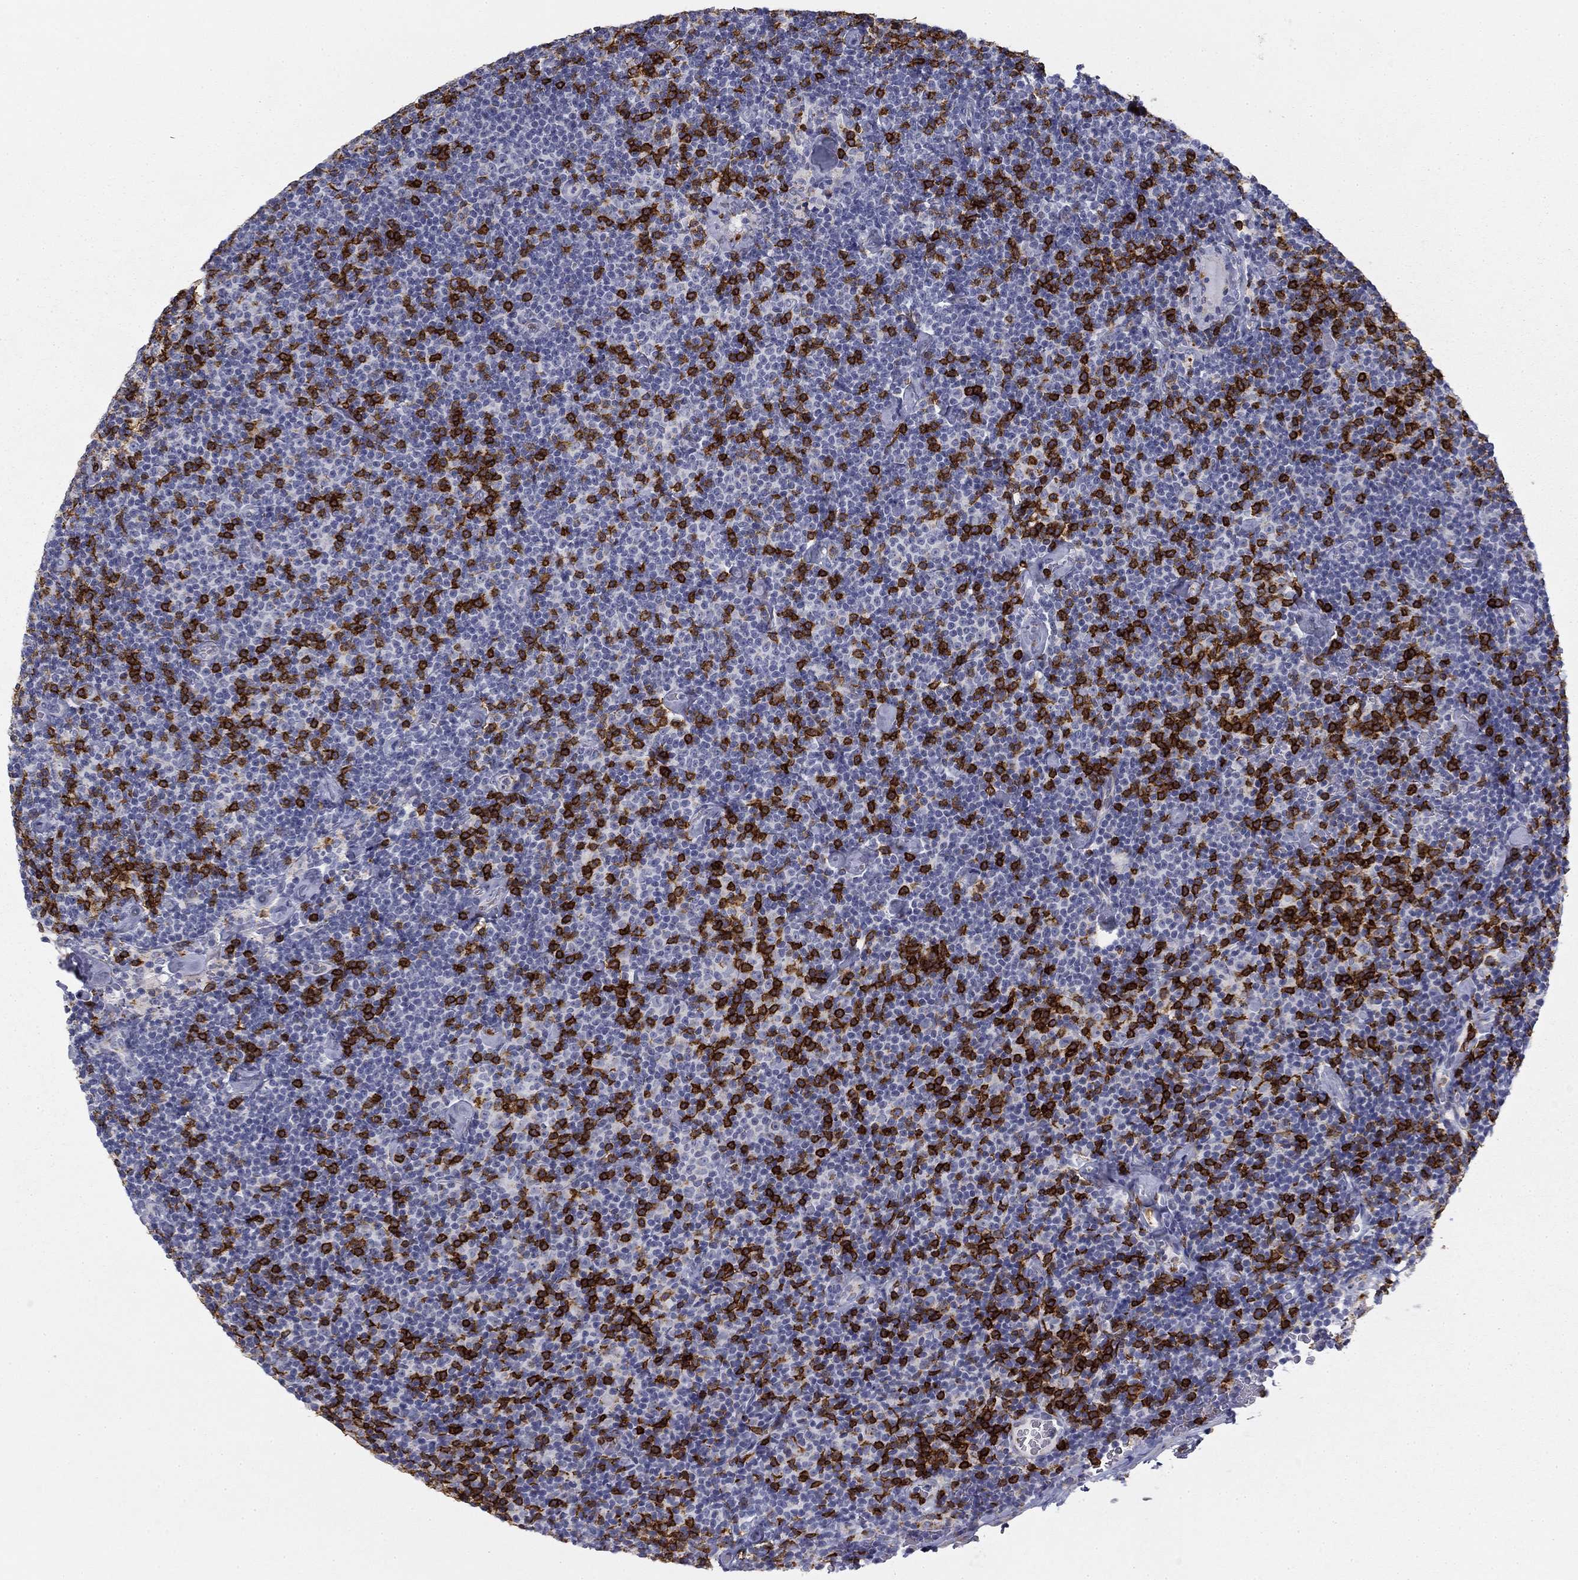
{"staining": {"intensity": "strong", "quantity": "25%-75%", "location": "cytoplasmic/membranous"}, "tissue": "lymphoma", "cell_type": "Tumor cells", "image_type": "cancer", "snomed": [{"axis": "morphology", "description": "Malignant lymphoma, non-Hodgkin's type, Low grade"}, {"axis": "topography", "description": "Lymph node"}], "caption": "Malignant lymphoma, non-Hodgkin's type (low-grade) stained with DAB immunohistochemistry (IHC) reveals high levels of strong cytoplasmic/membranous expression in about 25%-75% of tumor cells.", "gene": "TRAT1", "patient": {"sex": "male", "age": 81}}